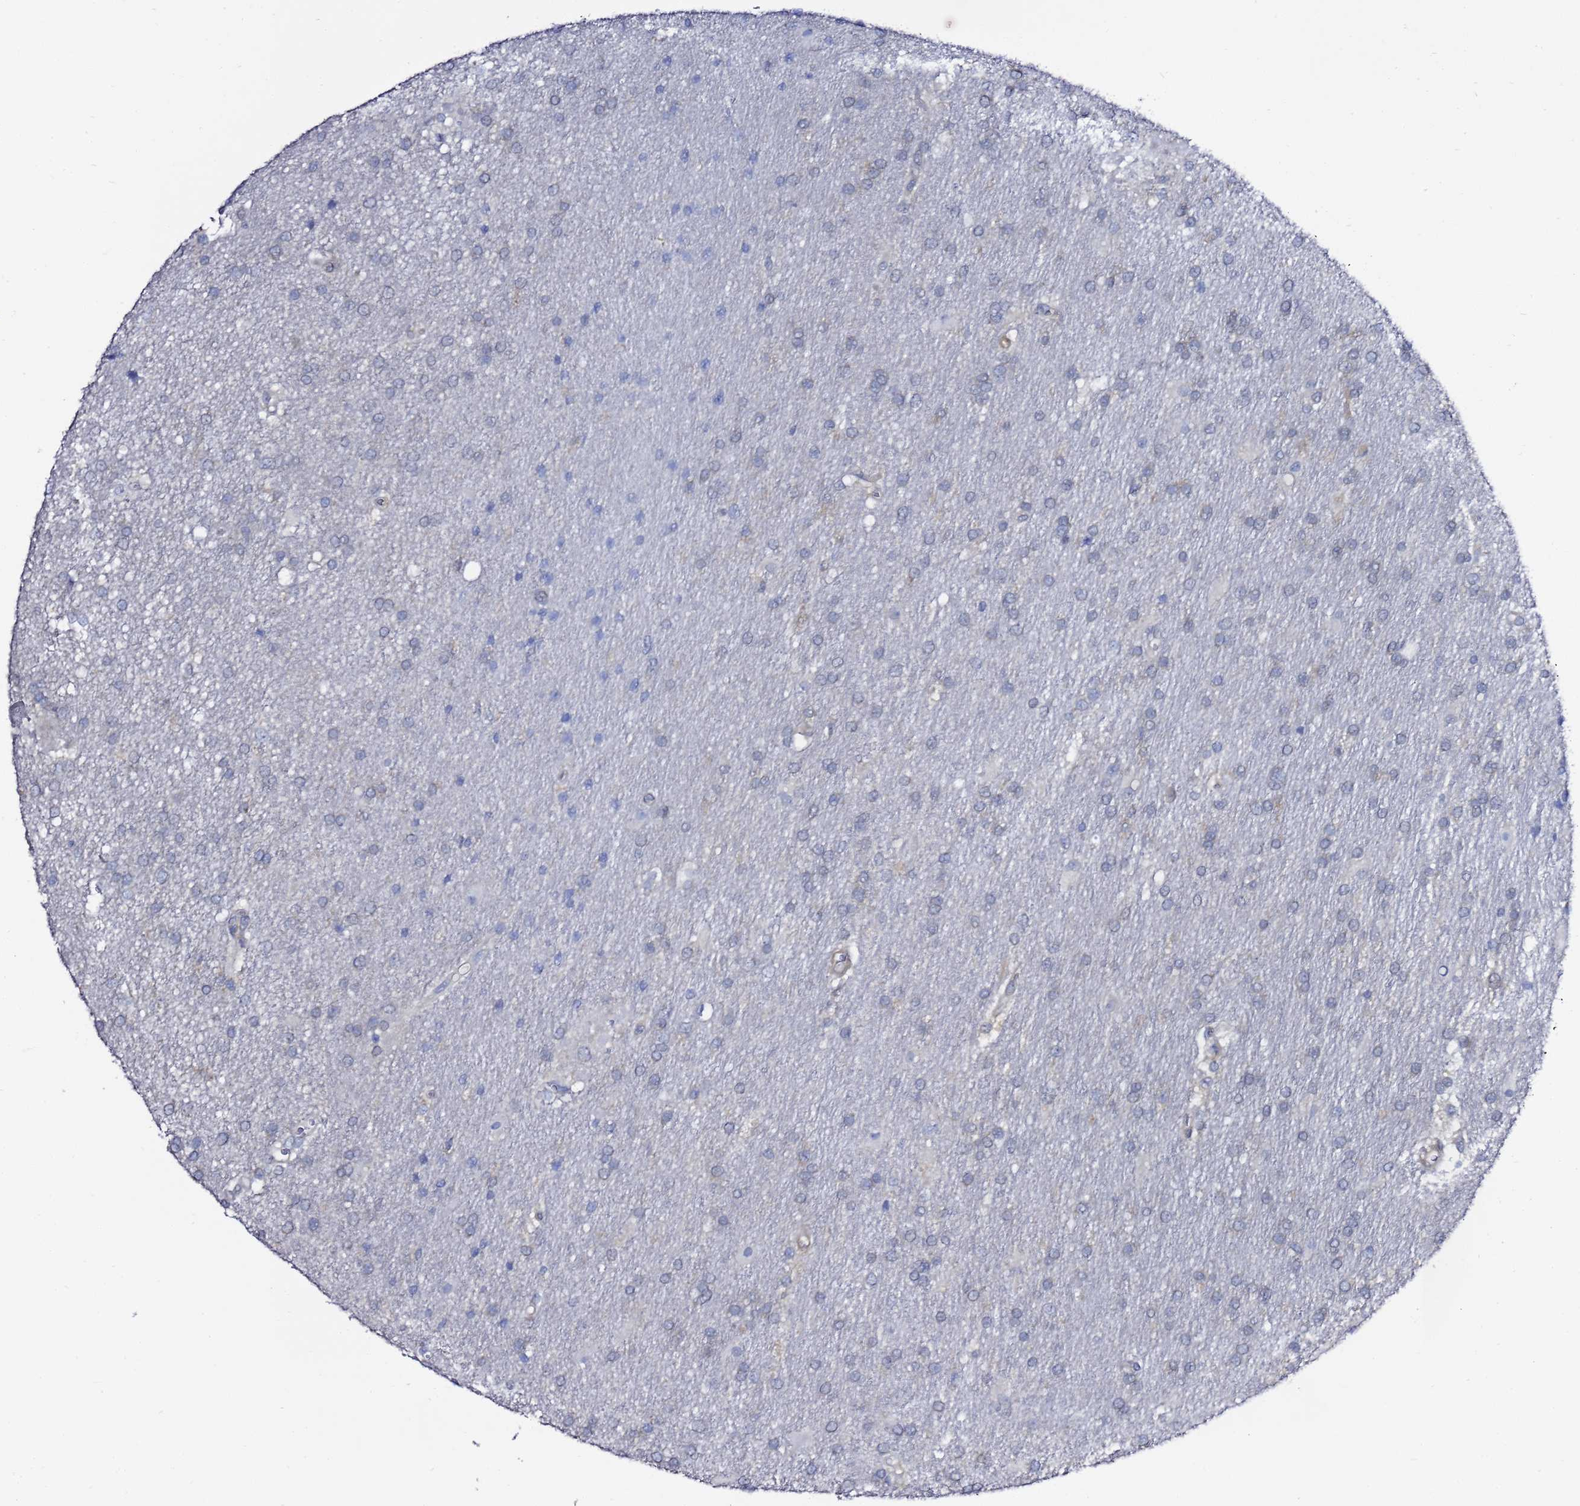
{"staining": {"intensity": "negative", "quantity": "none", "location": "none"}, "tissue": "glioma", "cell_type": "Tumor cells", "image_type": "cancer", "snomed": [{"axis": "morphology", "description": "Glioma, malignant, Low grade"}, {"axis": "topography", "description": "Brain"}], "caption": "This is a histopathology image of IHC staining of malignant glioma (low-grade), which shows no expression in tumor cells.", "gene": "LENG1", "patient": {"sex": "male", "age": 66}}